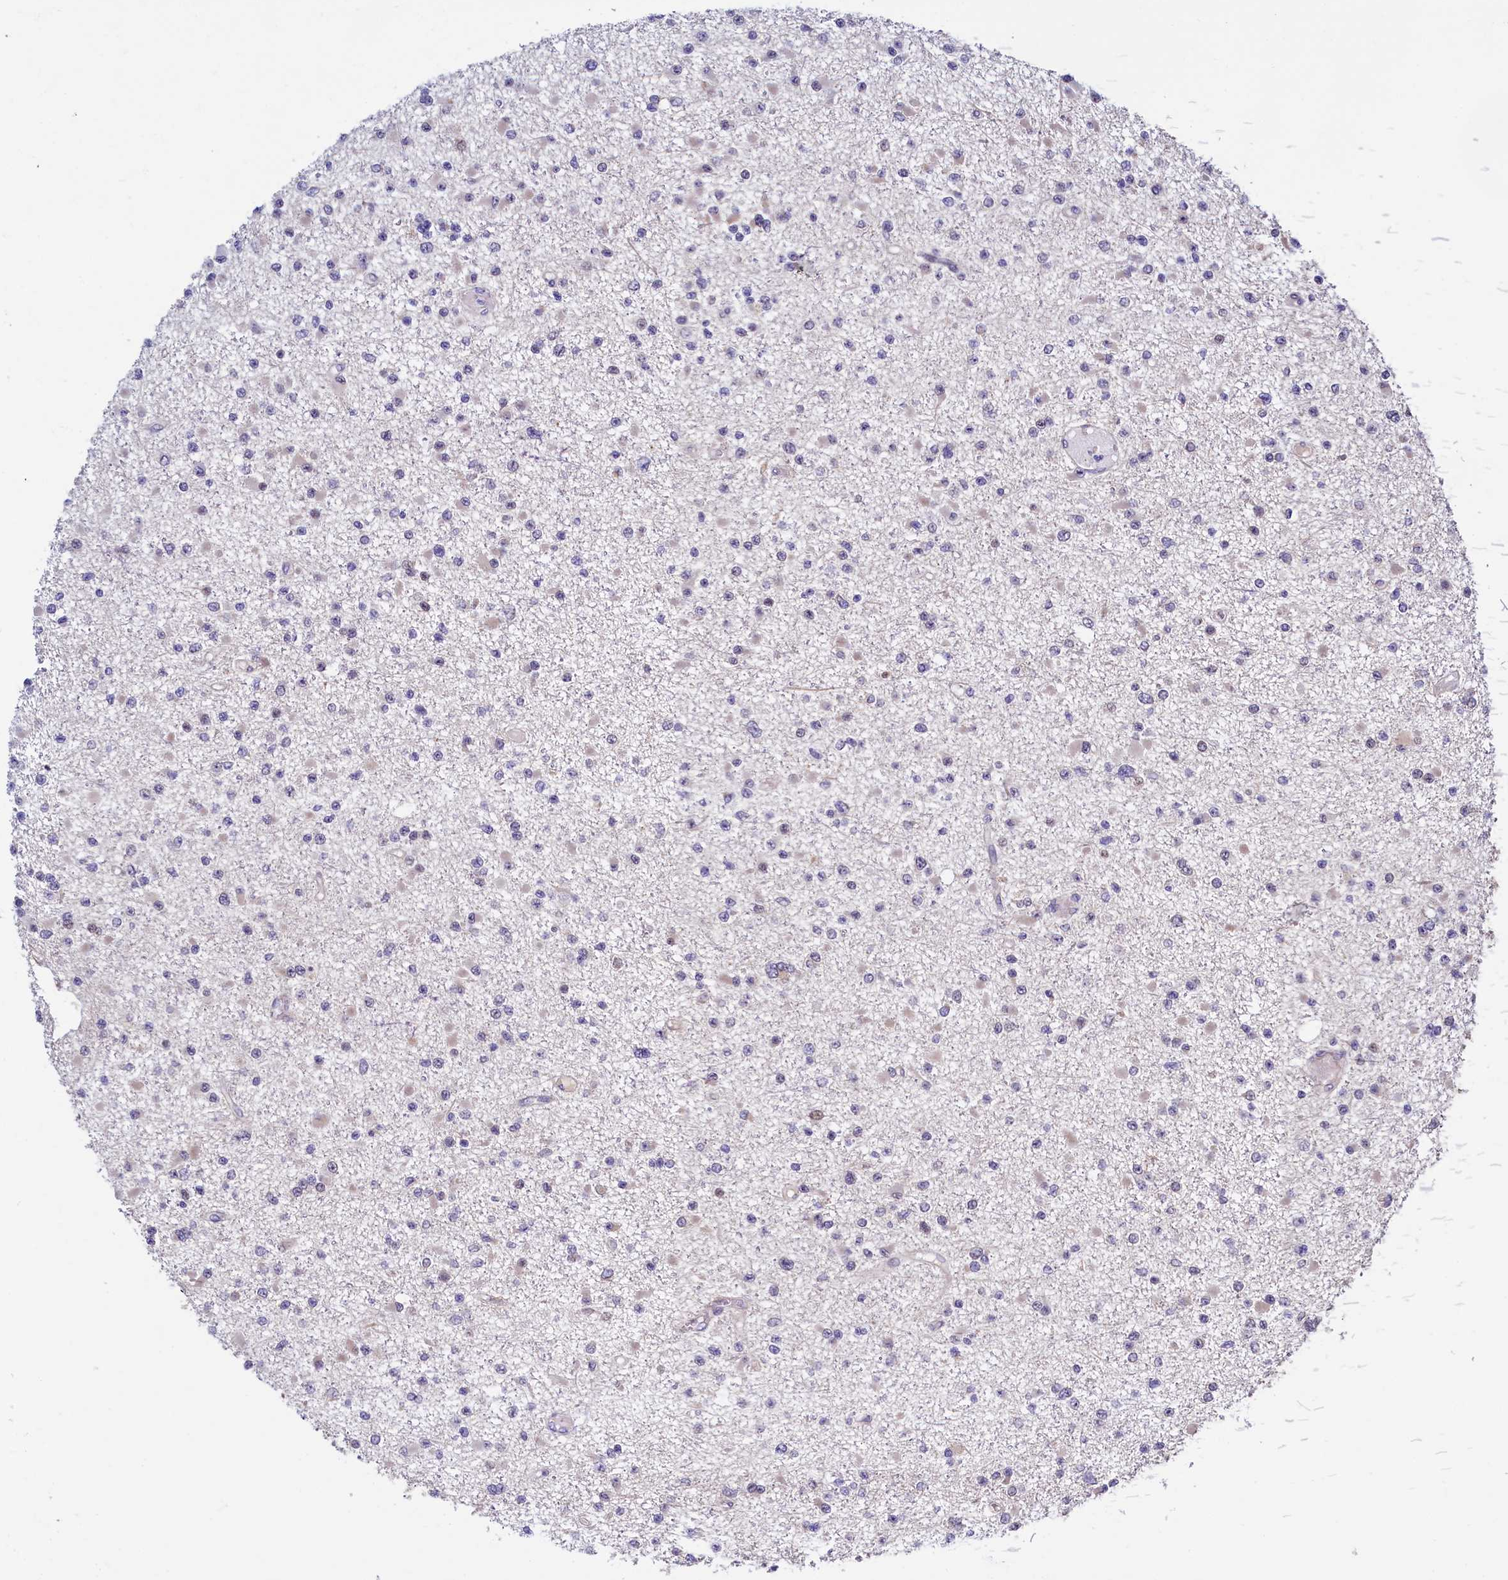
{"staining": {"intensity": "negative", "quantity": "none", "location": "none"}, "tissue": "glioma", "cell_type": "Tumor cells", "image_type": "cancer", "snomed": [{"axis": "morphology", "description": "Glioma, malignant, Low grade"}, {"axis": "topography", "description": "Brain"}], "caption": "There is no significant expression in tumor cells of glioma. (Brightfield microscopy of DAB (3,3'-diaminobenzidine) immunohistochemistry (IHC) at high magnification).", "gene": "SLC16A14", "patient": {"sex": "female", "age": 22}}